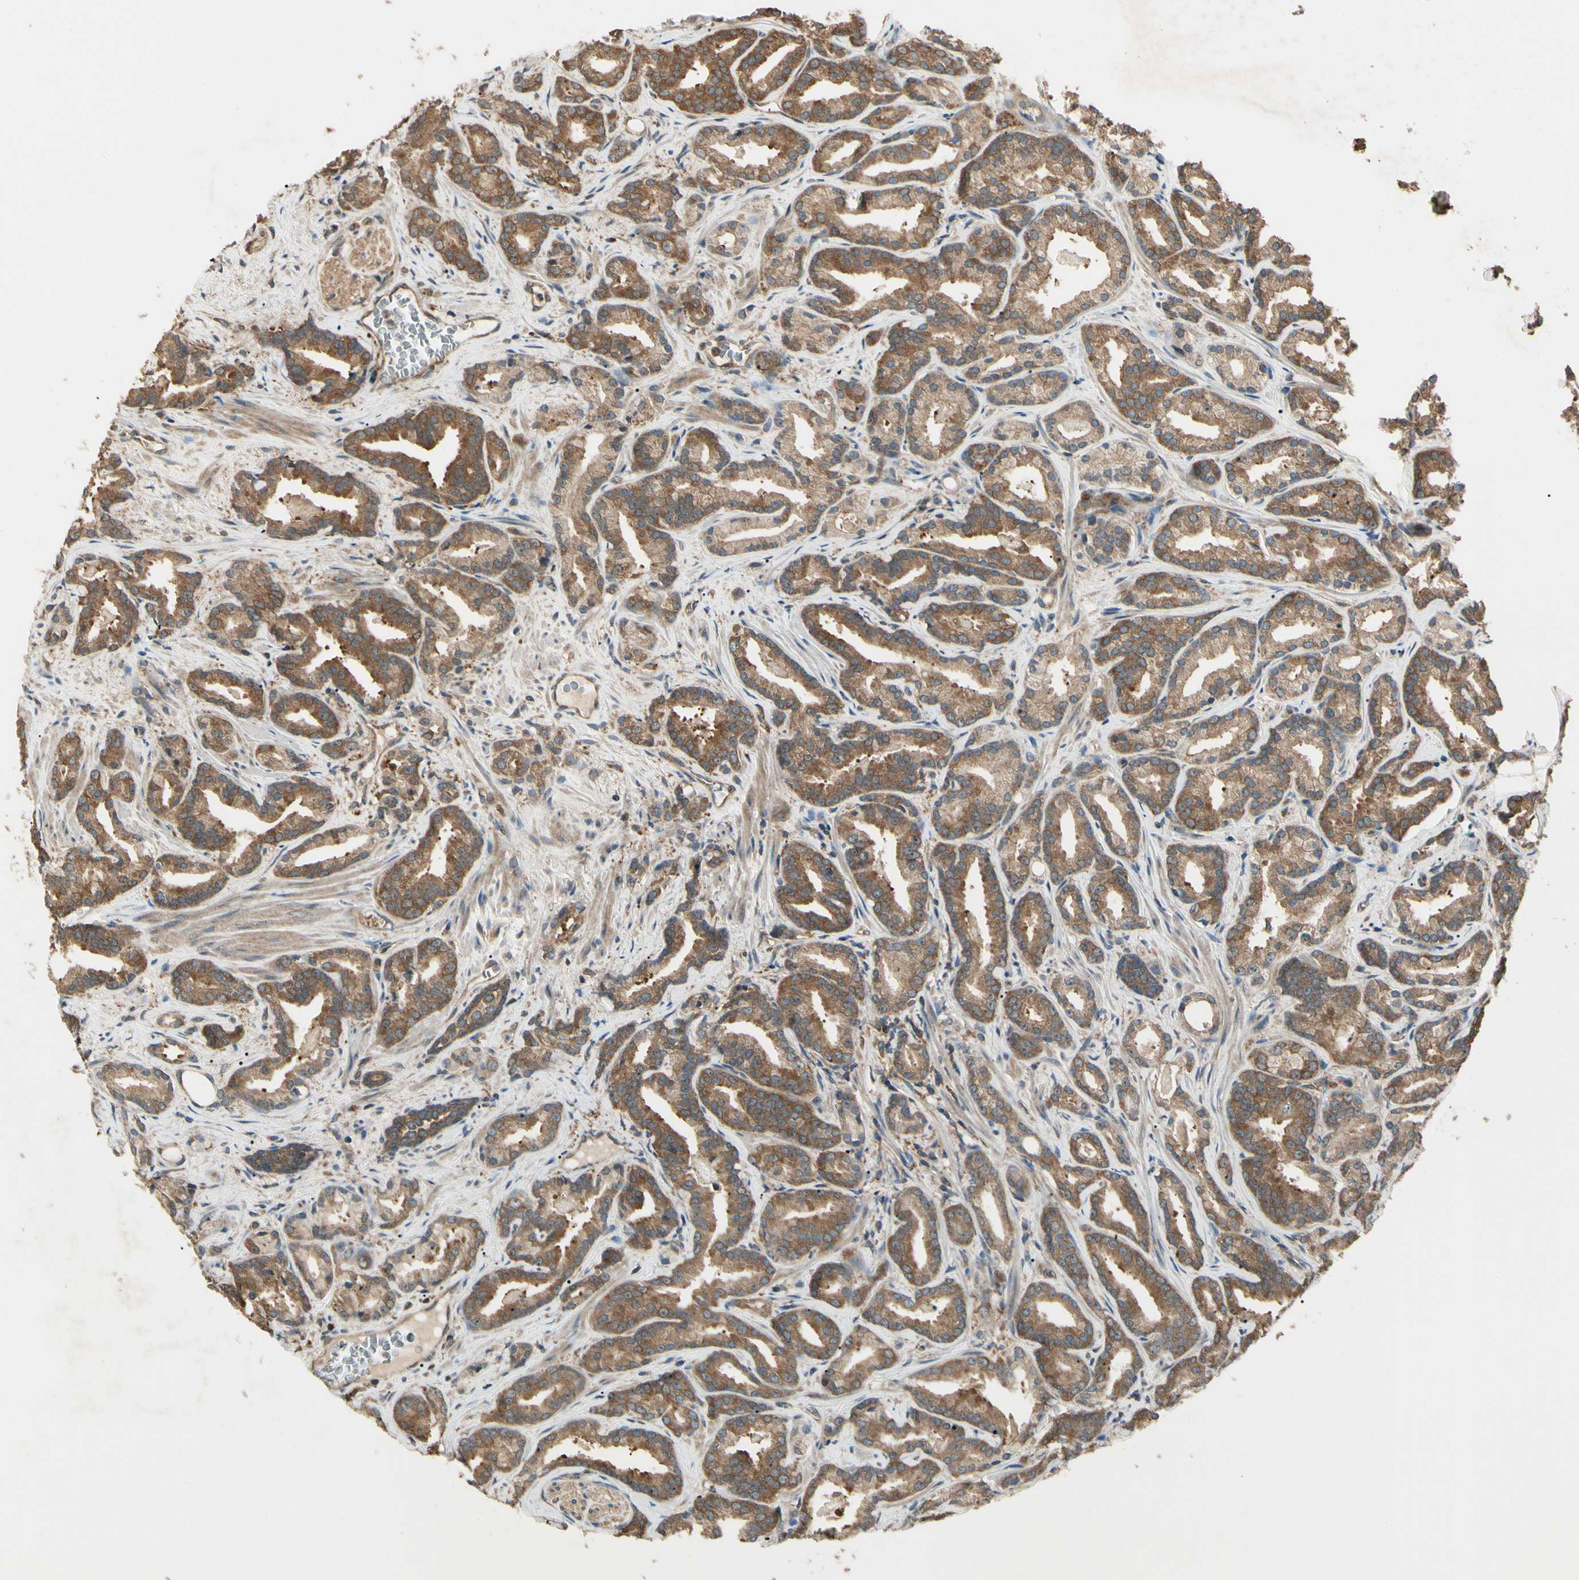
{"staining": {"intensity": "moderate", "quantity": ">75%", "location": "cytoplasmic/membranous"}, "tissue": "prostate cancer", "cell_type": "Tumor cells", "image_type": "cancer", "snomed": [{"axis": "morphology", "description": "Adenocarcinoma, Low grade"}, {"axis": "topography", "description": "Prostate"}], "caption": "Prostate cancer stained with a protein marker shows moderate staining in tumor cells.", "gene": "CCT7", "patient": {"sex": "male", "age": 63}}